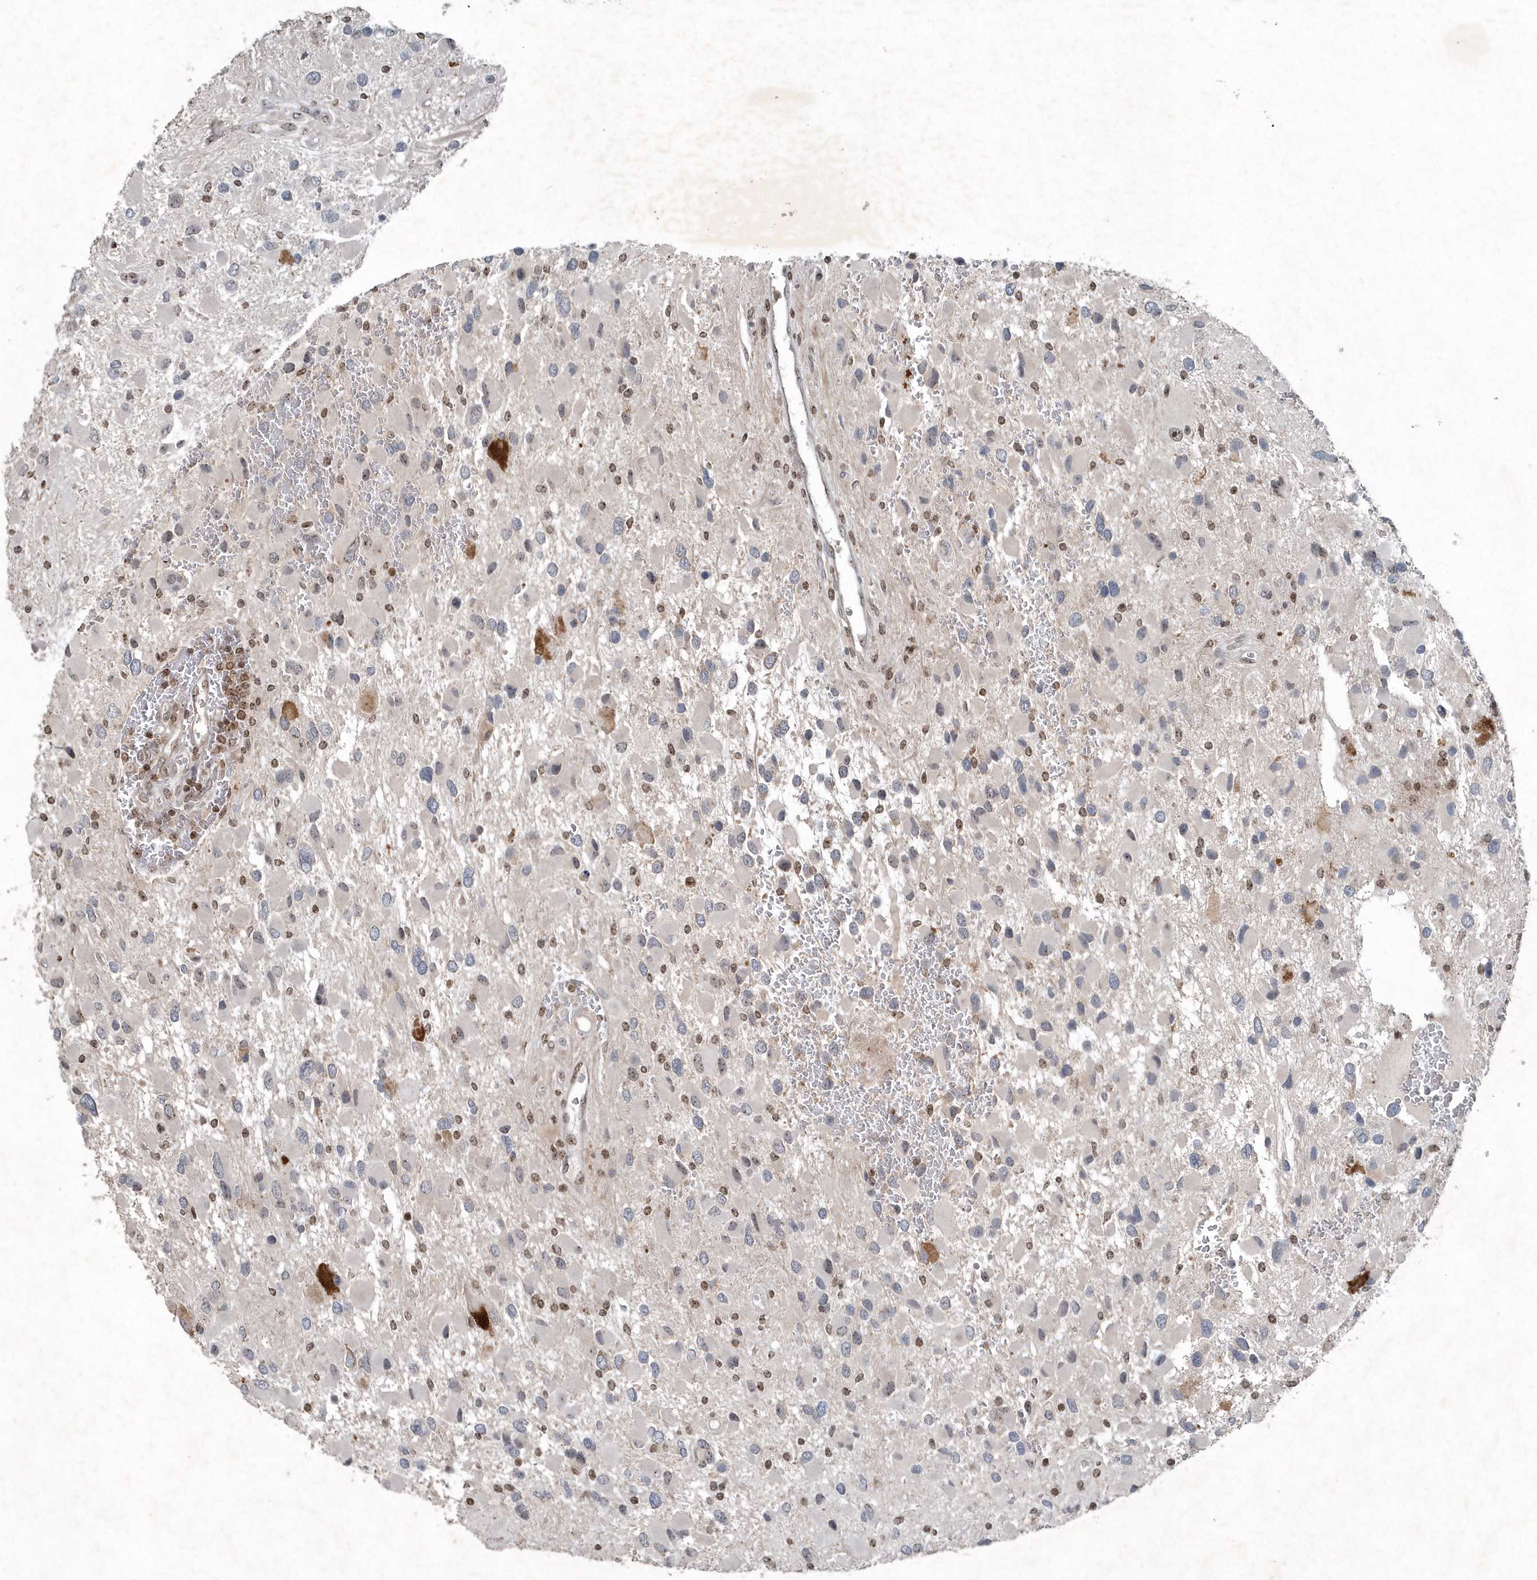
{"staining": {"intensity": "negative", "quantity": "none", "location": "none"}, "tissue": "glioma", "cell_type": "Tumor cells", "image_type": "cancer", "snomed": [{"axis": "morphology", "description": "Glioma, malignant, High grade"}, {"axis": "topography", "description": "Brain"}], "caption": "This is an immunohistochemistry (IHC) micrograph of human glioma. There is no expression in tumor cells.", "gene": "QTRT2", "patient": {"sex": "male", "age": 53}}